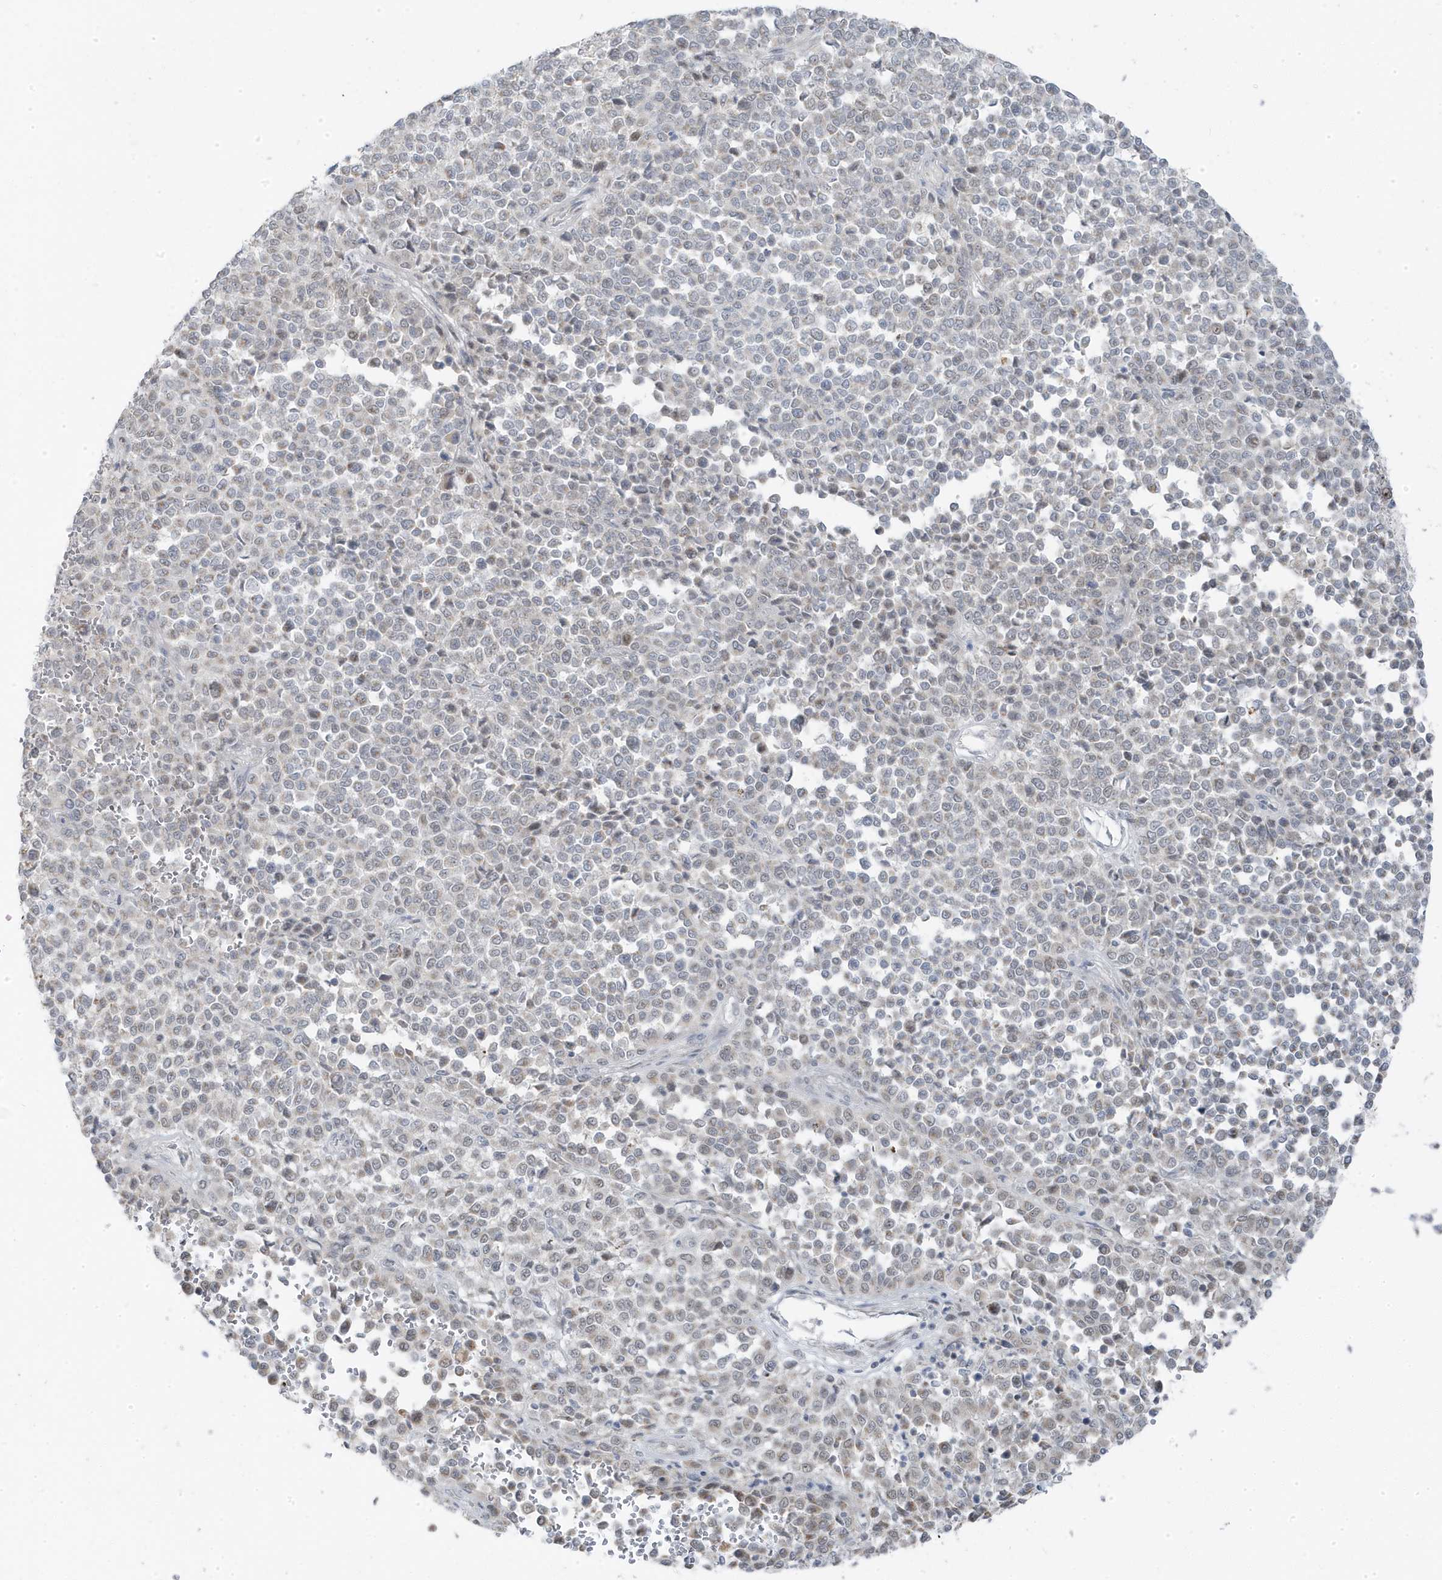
{"staining": {"intensity": "weak", "quantity": "<25%", "location": "nuclear"}, "tissue": "melanoma", "cell_type": "Tumor cells", "image_type": "cancer", "snomed": [{"axis": "morphology", "description": "Malignant melanoma, Metastatic site"}, {"axis": "topography", "description": "Pancreas"}], "caption": "Malignant melanoma (metastatic site) stained for a protein using immunohistochemistry exhibits no expression tumor cells.", "gene": "TSEN15", "patient": {"sex": "female", "age": 30}}